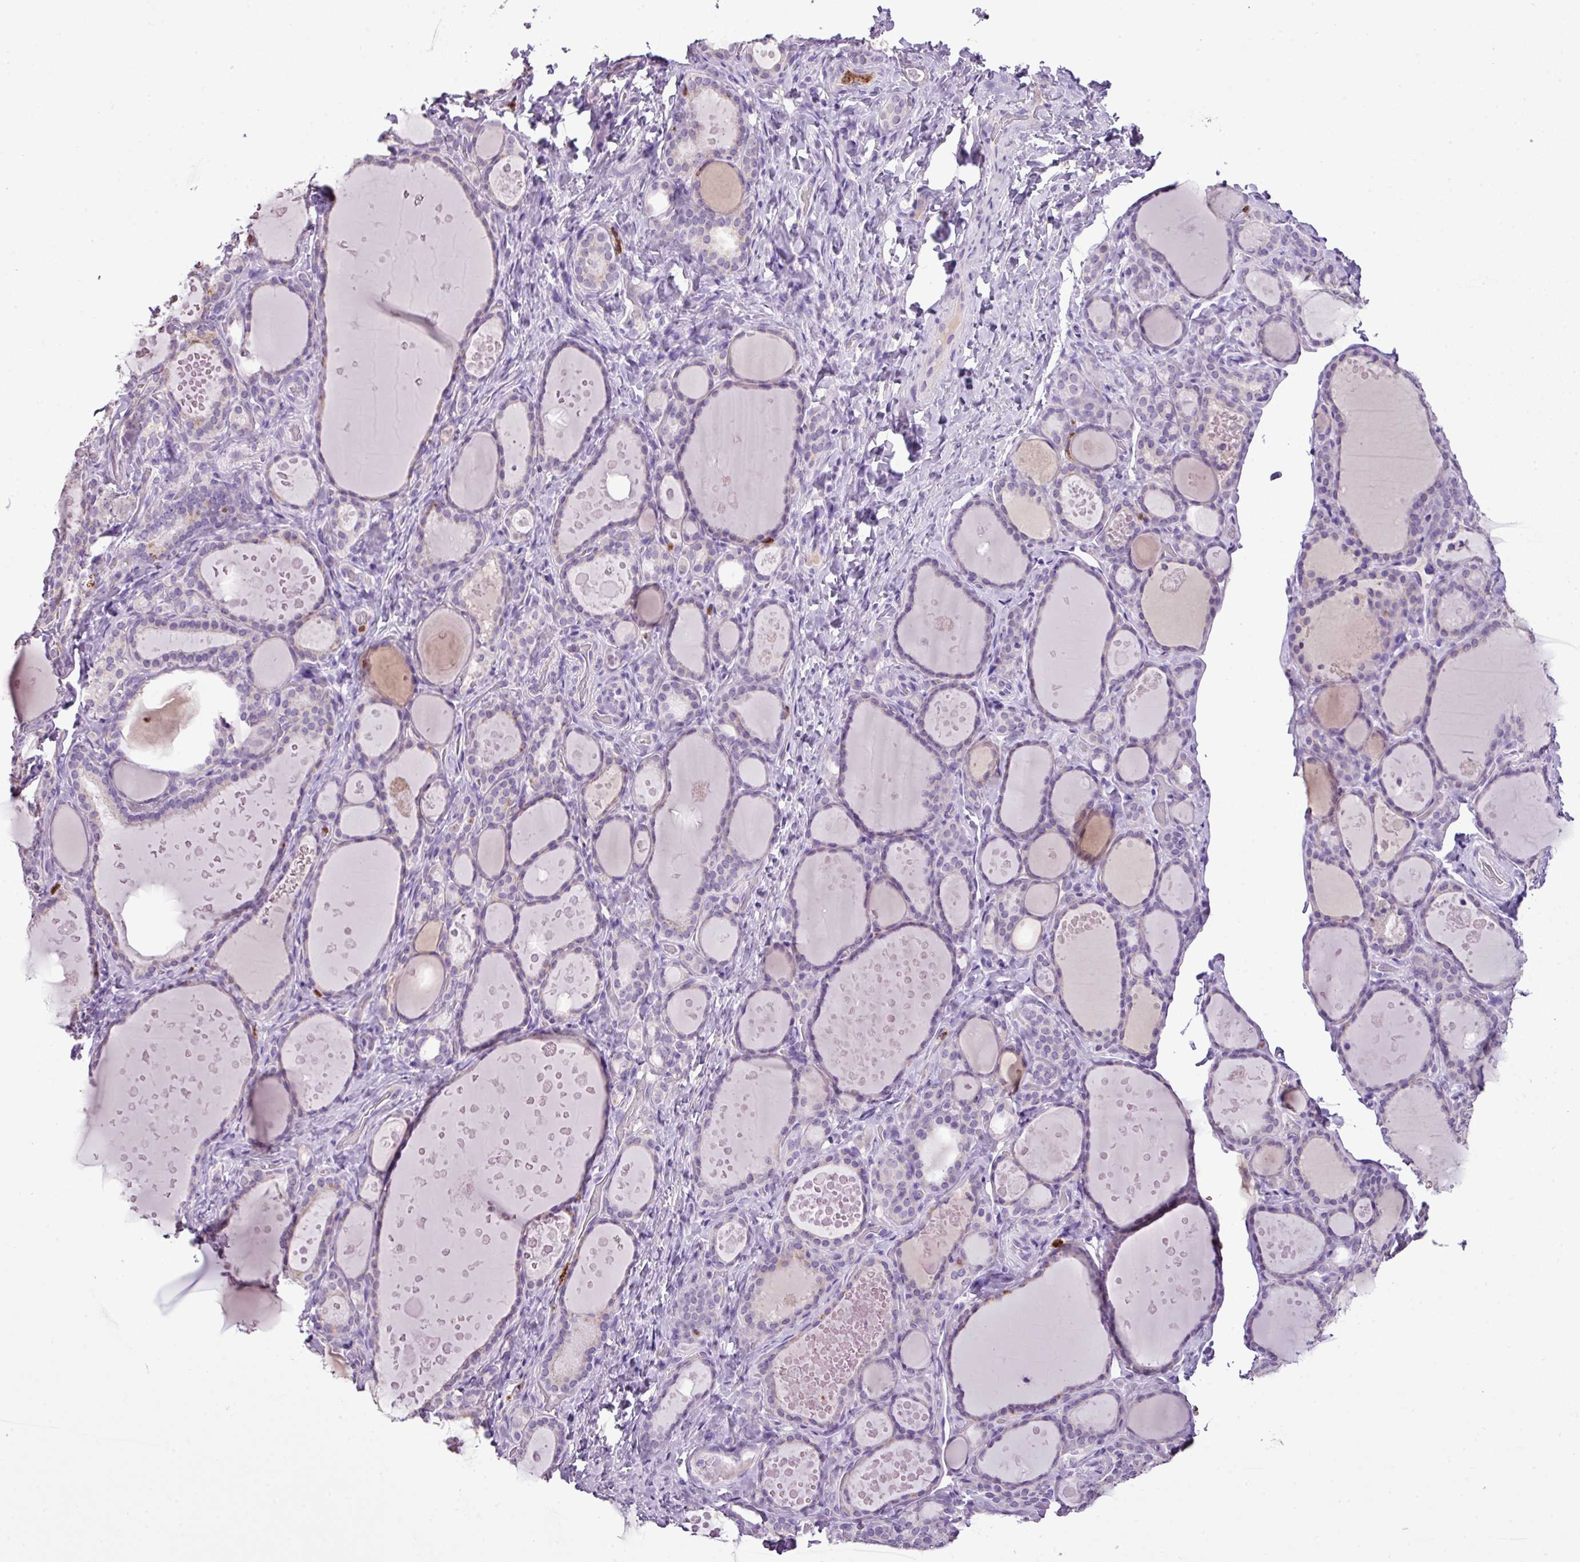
{"staining": {"intensity": "negative", "quantity": "none", "location": "none"}, "tissue": "thyroid gland", "cell_type": "Glandular cells", "image_type": "normal", "snomed": [{"axis": "morphology", "description": "Normal tissue, NOS"}, {"axis": "topography", "description": "Thyroid gland"}], "caption": "Immunohistochemistry (IHC) histopathology image of benign human thyroid gland stained for a protein (brown), which demonstrates no positivity in glandular cells.", "gene": "HTR3E", "patient": {"sex": "female", "age": 46}}